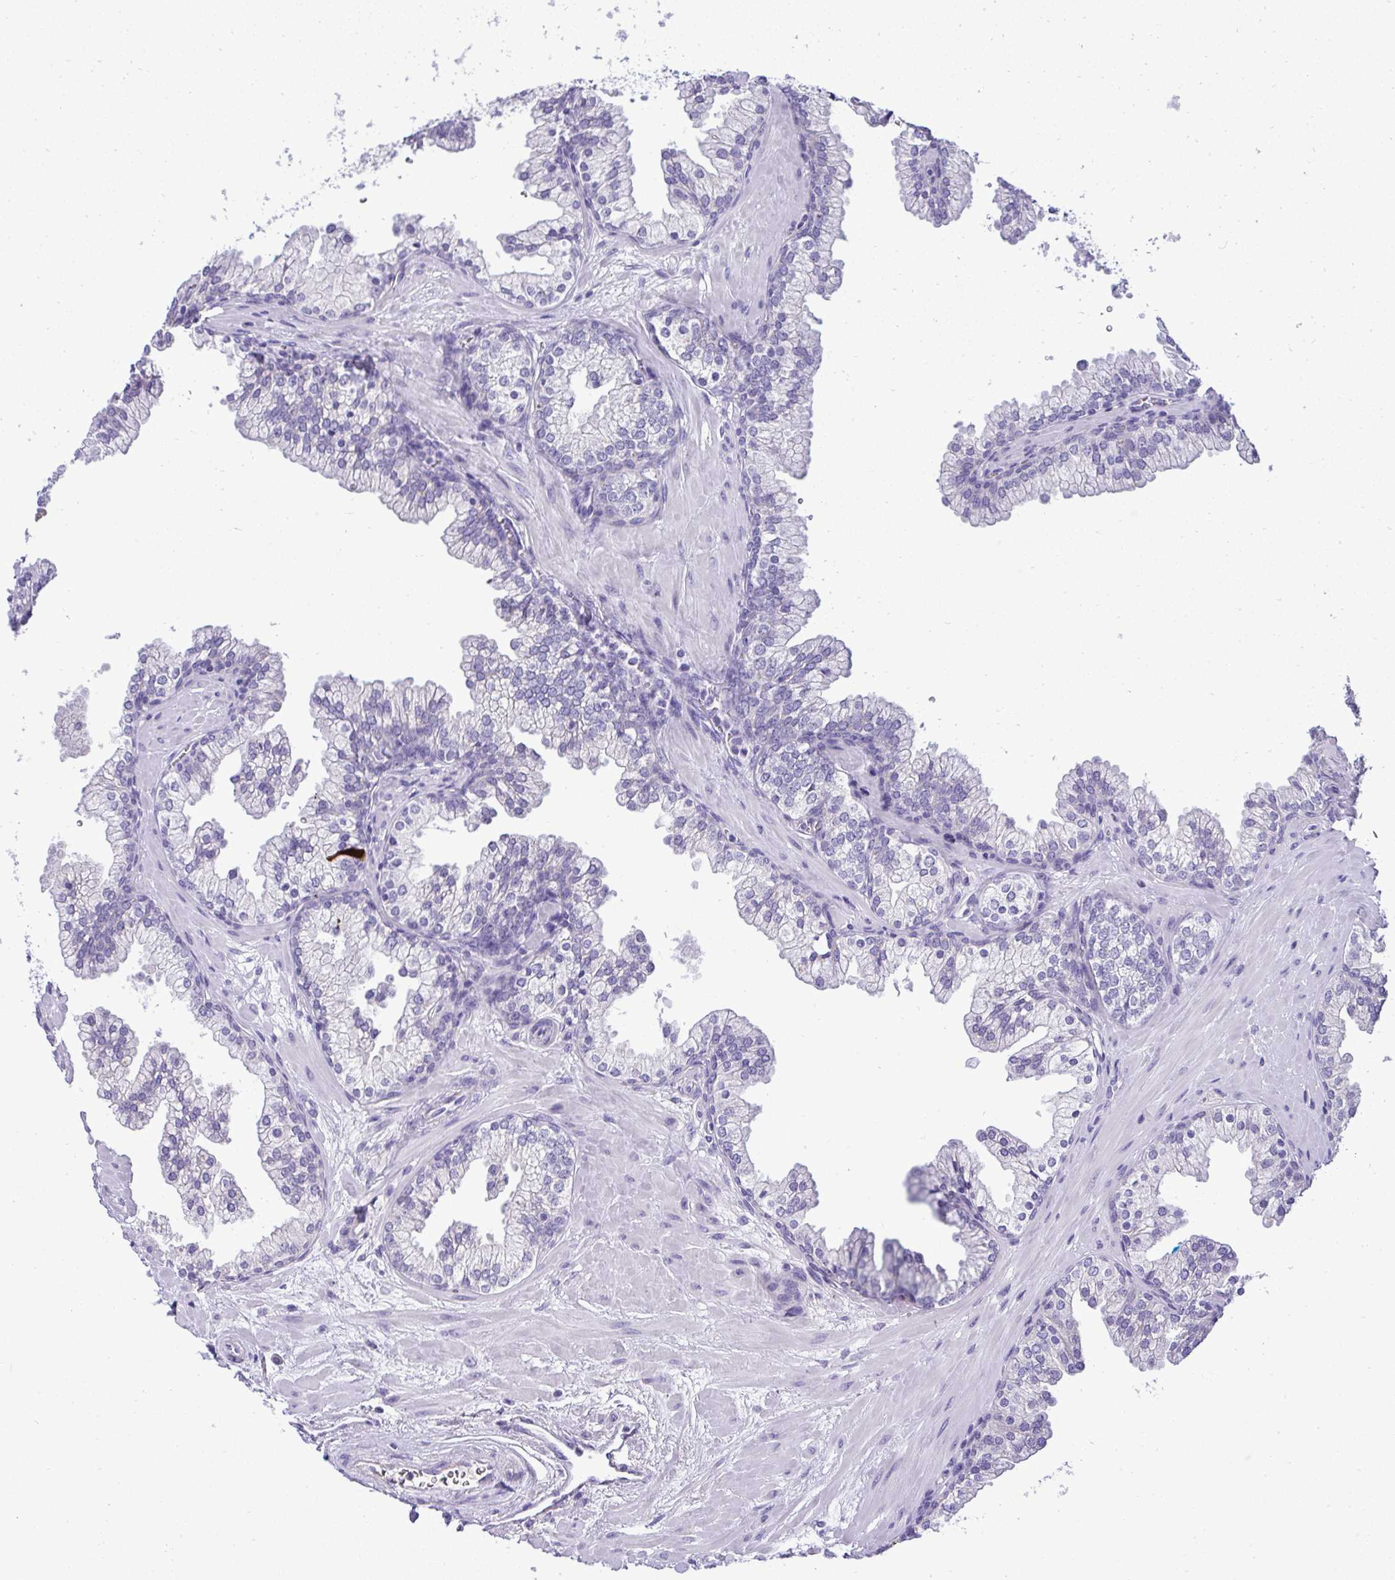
{"staining": {"intensity": "negative", "quantity": "none", "location": "none"}, "tissue": "prostate", "cell_type": "Glandular cells", "image_type": "normal", "snomed": [{"axis": "morphology", "description": "Normal tissue, NOS"}, {"axis": "topography", "description": "Prostate"}, {"axis": "topography", "description": "Peripheral nerve tissue"}], "caption": "Immunohistochemistry (IHC) histopathology image of benign prostate: prostate stained with DAB (3,3'-diaminobenzidine) shows no significant protein staining in glandular cells. (DAB IHC visualized using brightfield microscopy, high magnification).", "gene": "ST8SIA2", "patient": {"sex": "male", "age": 61}}